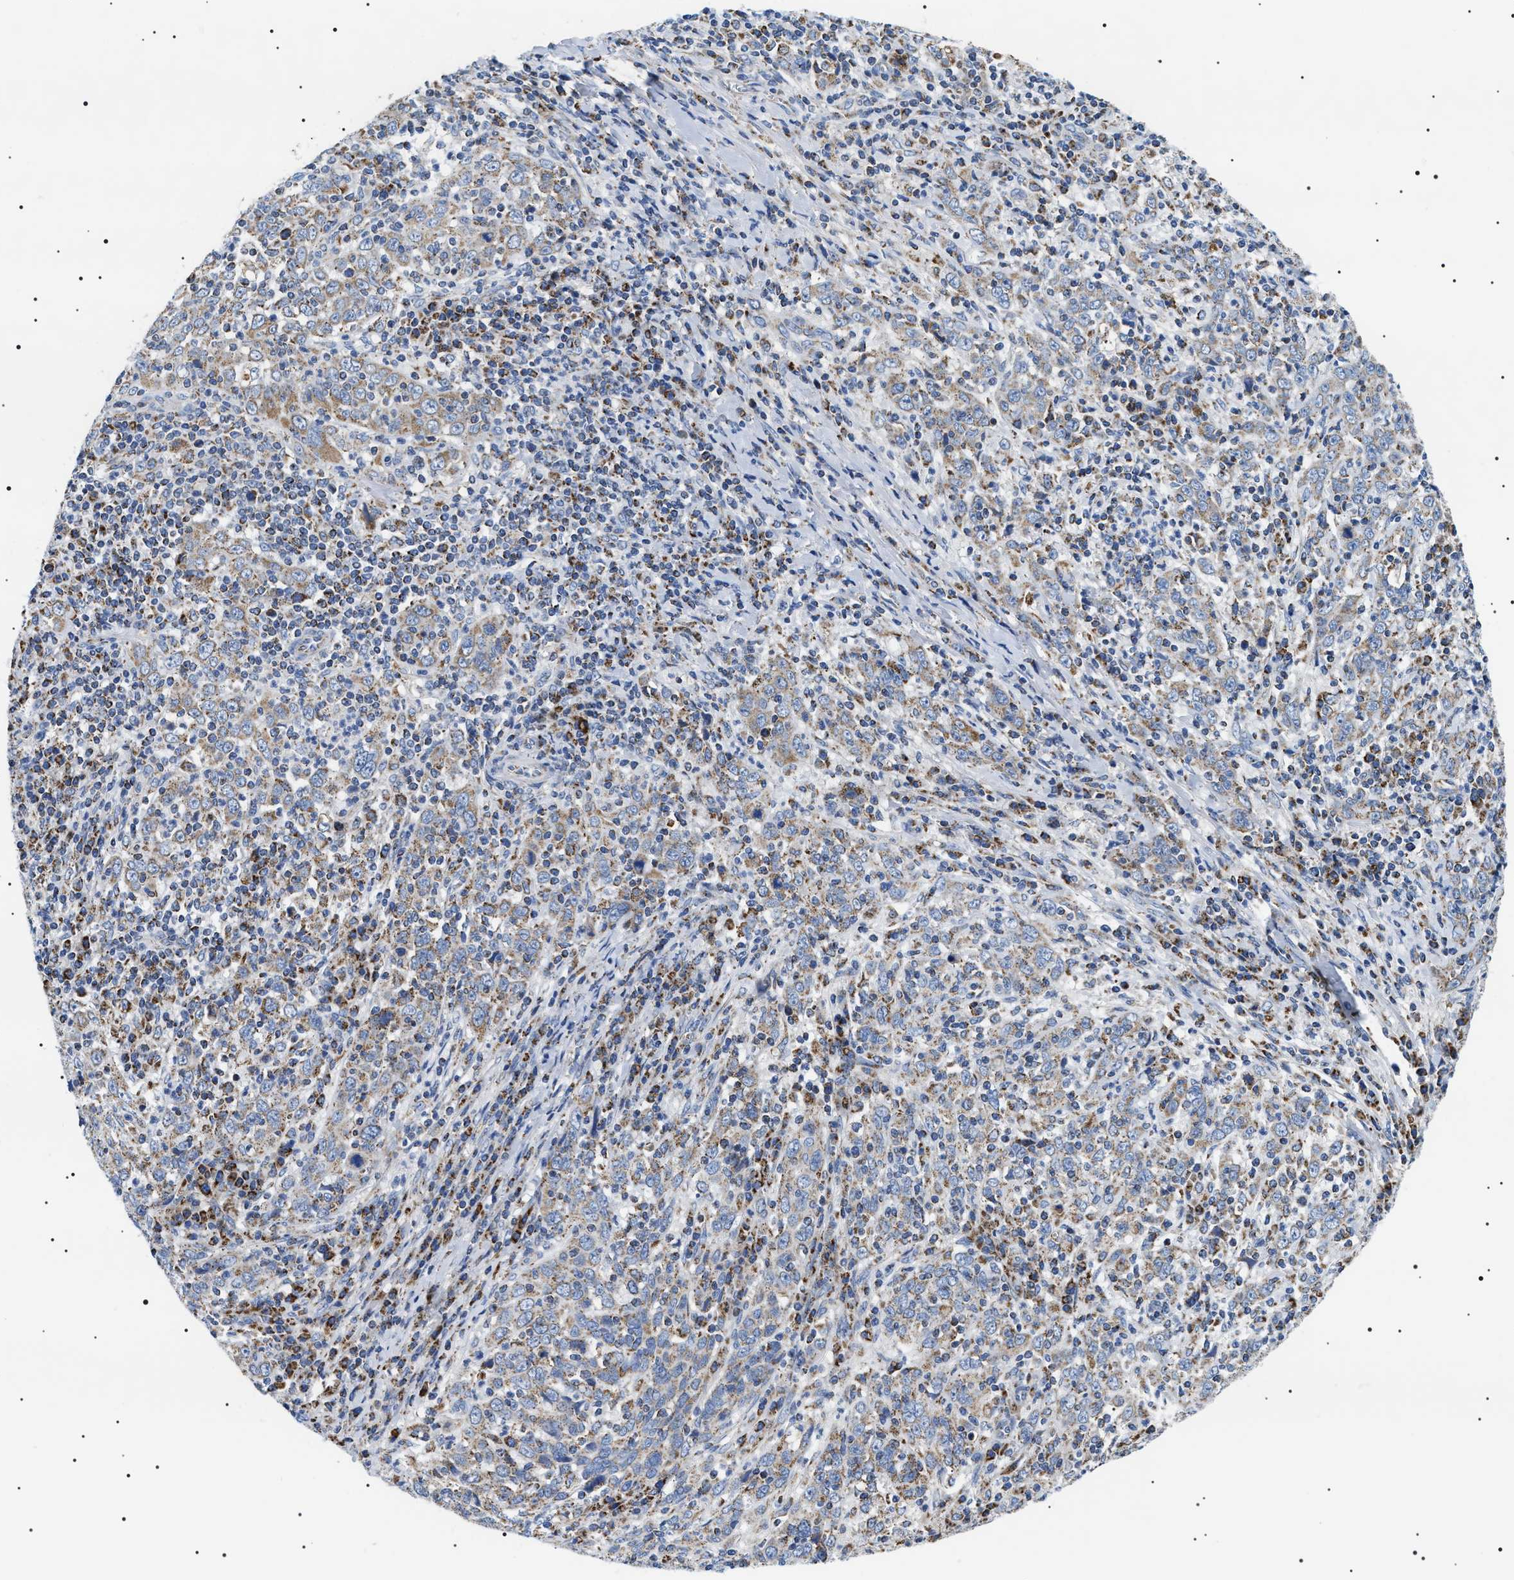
{"staining": {"intensity": "weak", "quantity": ">75%", "location": "cytoplasmic/membranous"}, "tissue": "cervical cancer", "cell_type": "Tumor cells", "image_type": "cancer", "snomed": [{"axis": "morphology", "description": "Squamous cell carcinoma, NOS"}, {"axis": "topography", "description": "Cervix"}], "caption": "The immunohistochemical stain shows weak cytoplasmic/membranous positivity in tumor cells of cervical cancer tissue.", "gene": "OXSM", "patient": {"sex": "female", "age": 46}}